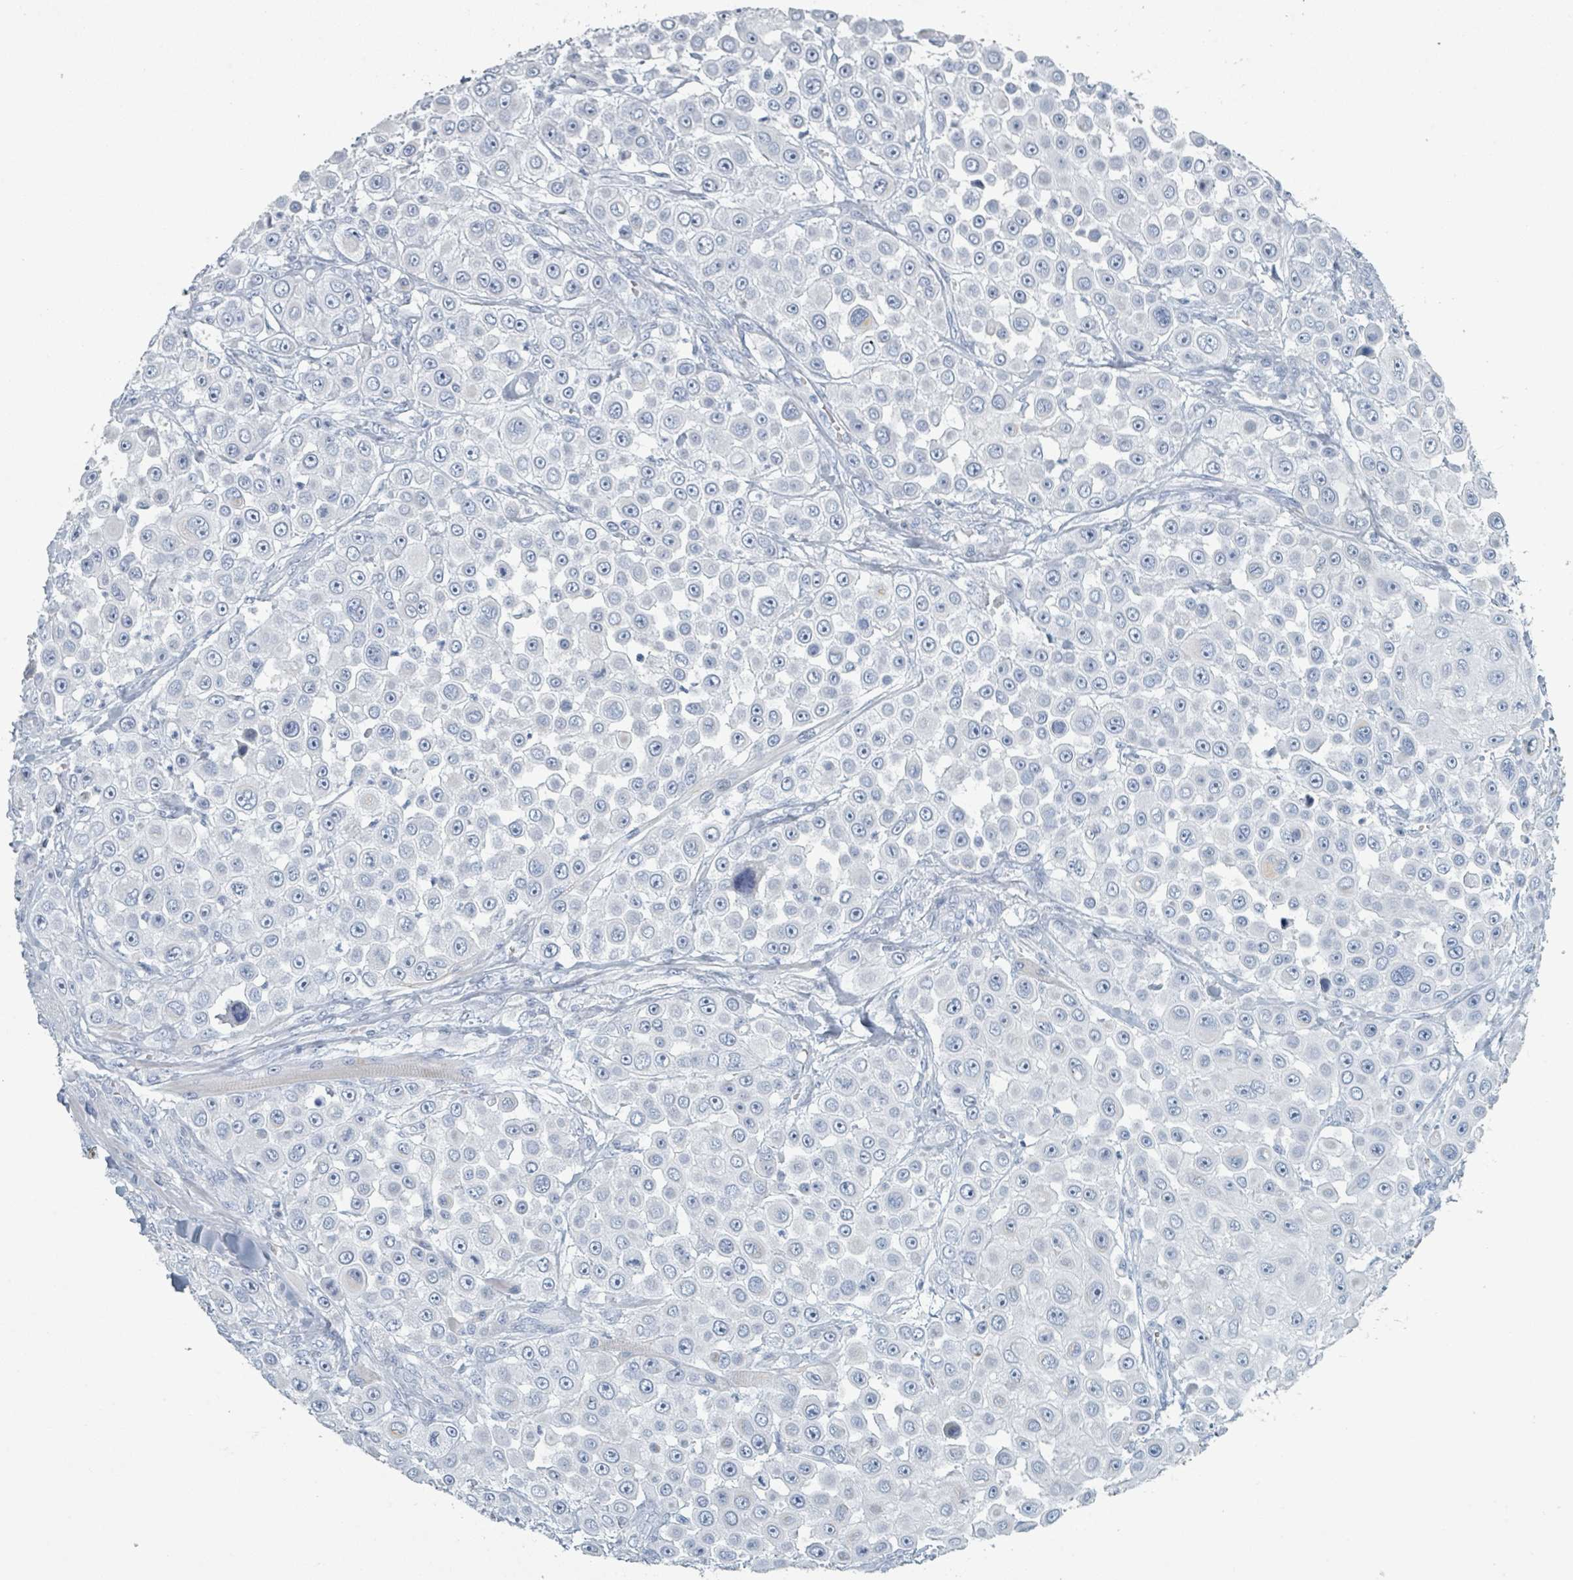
{"staining": {"intensity": "negative", "quantity": "none", "location": "none"}, "tissue": "skin cancer", "cell_type": "Tumor cells", "image_type": "cancer", "snomed": [{"axis": "morphology", "description": "Squamous cell carcinoma, NOS"}, {"axis": "topography", "description": "Skin"}], "caption": "The image shows no staining of tumor cells in skin cancer.", "gene": "HEATR5A", "patient": {"sex": "male", "age": 67}}